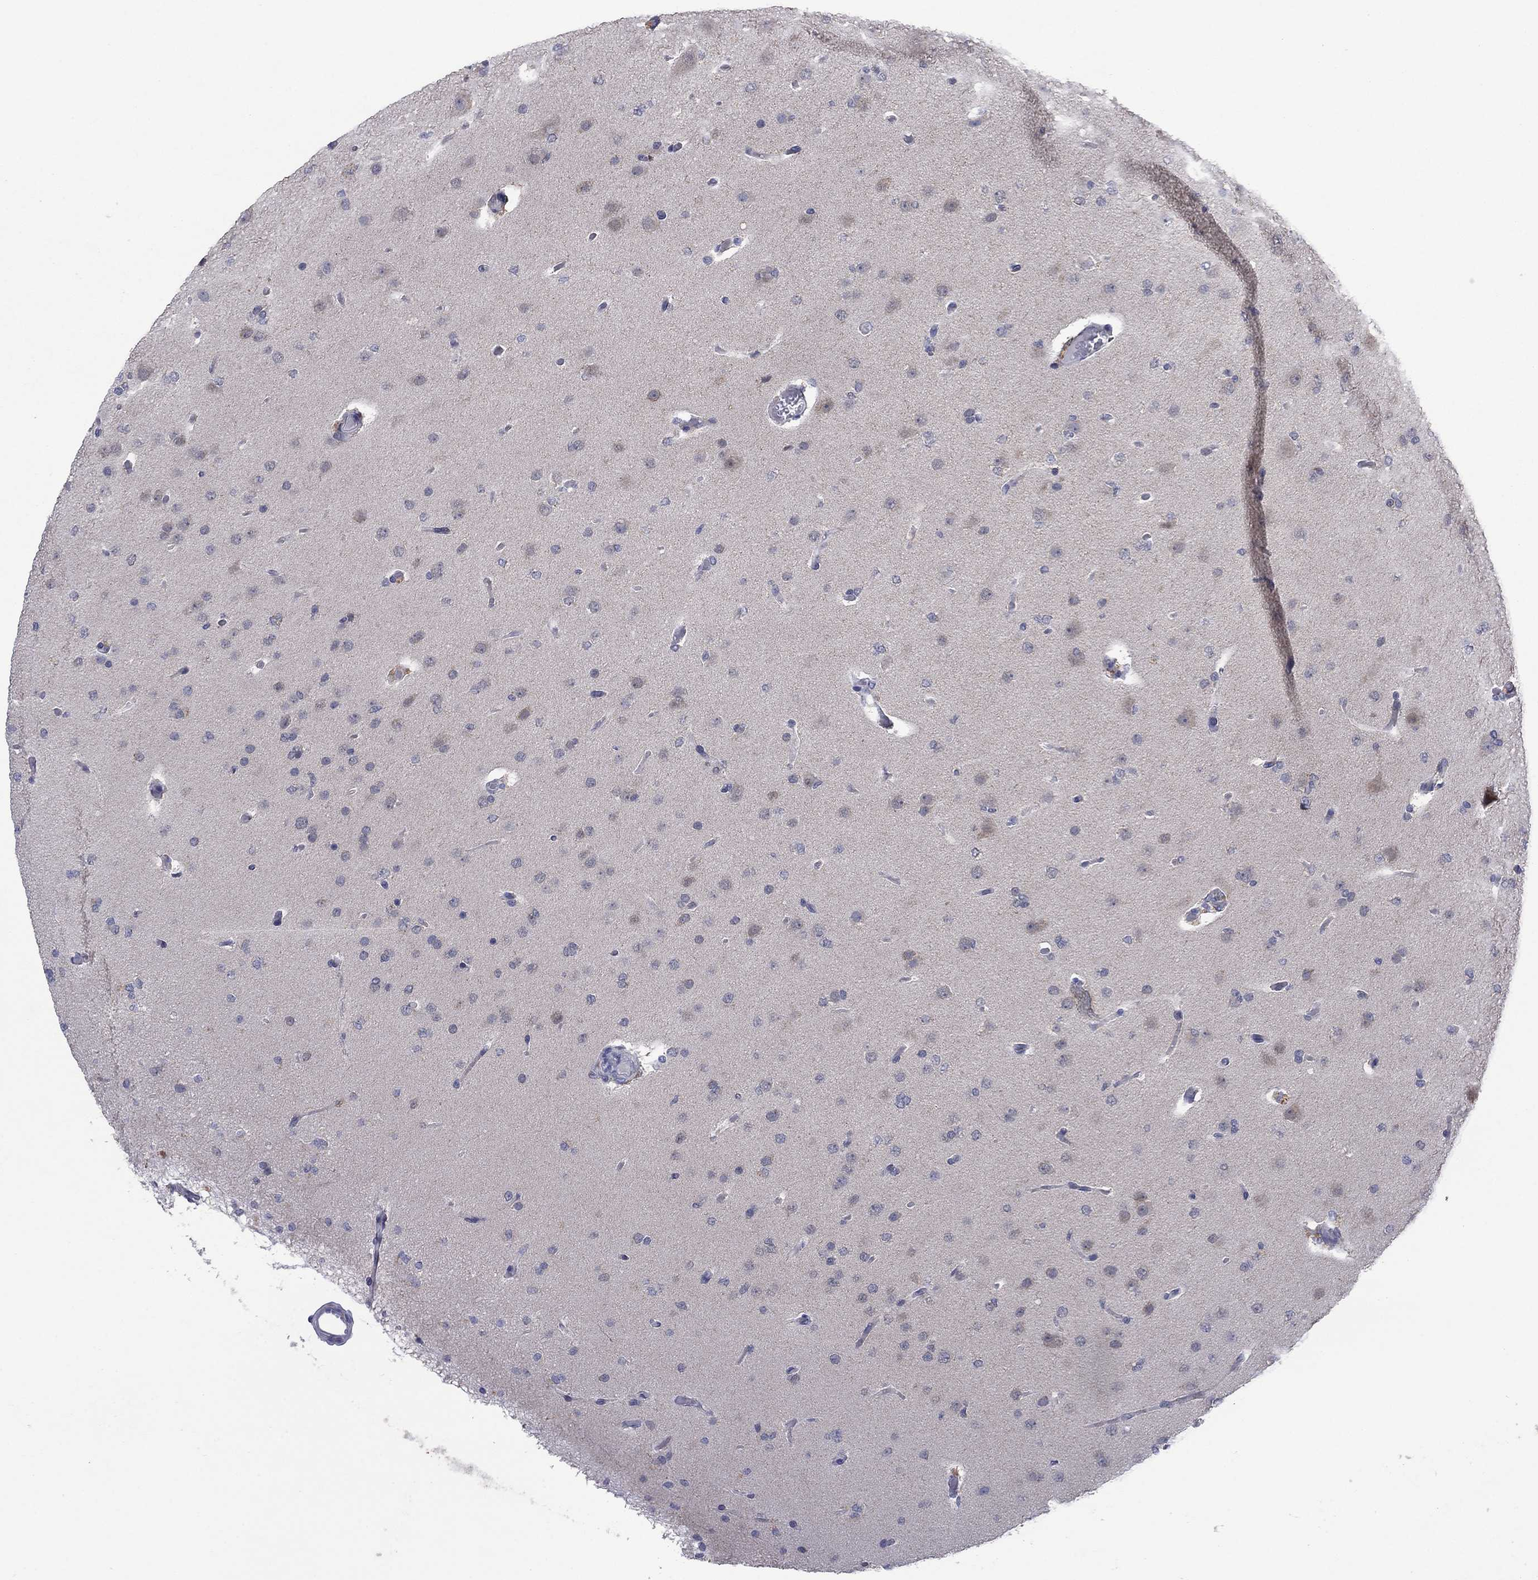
{"staining": {"intensity": "negative", "quantity": "none", "location": "none"}, "tissue": "glioma", "cell_type": "Tumor cells", "image_type": "cancer", "snomed": [{"axis": "morphology", "description": "Glioma, malignant, Low grade"}, {"axis": "topography", "description": "Brain"}], "caption": "There is no significant expression in tumor cells of glioma.", "gene": "SDC1", "patient": {"sex": "male", "age": 41}}